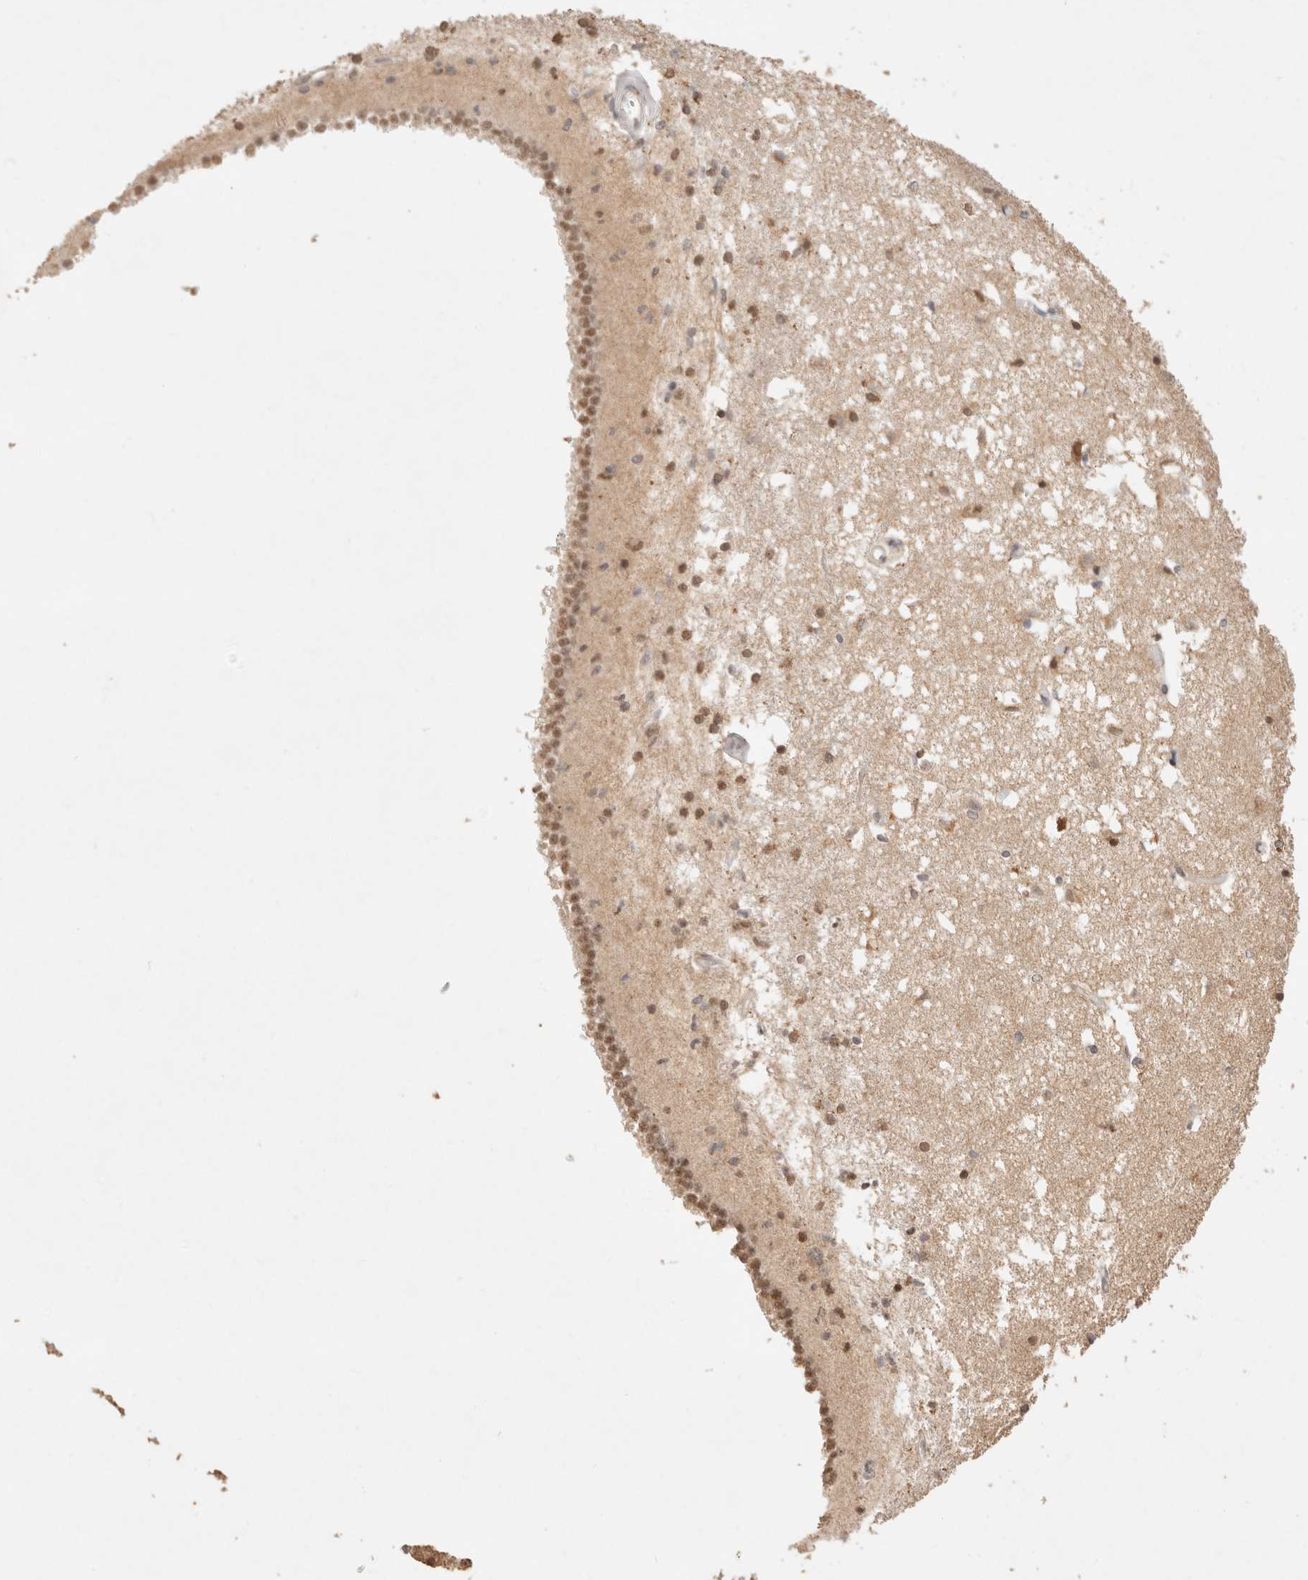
{"staining": {"intensity": "moderate", "quantity": "25%-75%", "location": "nuclear"}, "tissue": "caudate", "cell_type": "Glial cells", "image_type": "normal", "snomed": [{"axis": "morphology", "description": "Normal tissue, NOS"}, {"axis": "topography", "description": "Lateral ventricle wall"}], "caption": "Immunohistochemical staining of normal caudate demonstrates 25%-75% levels of moderate nuclear protein expression in approximately 25%-75% of glial cells.", "gene": "NPAS2", "patient": {"sex": "male", "age": 45}}